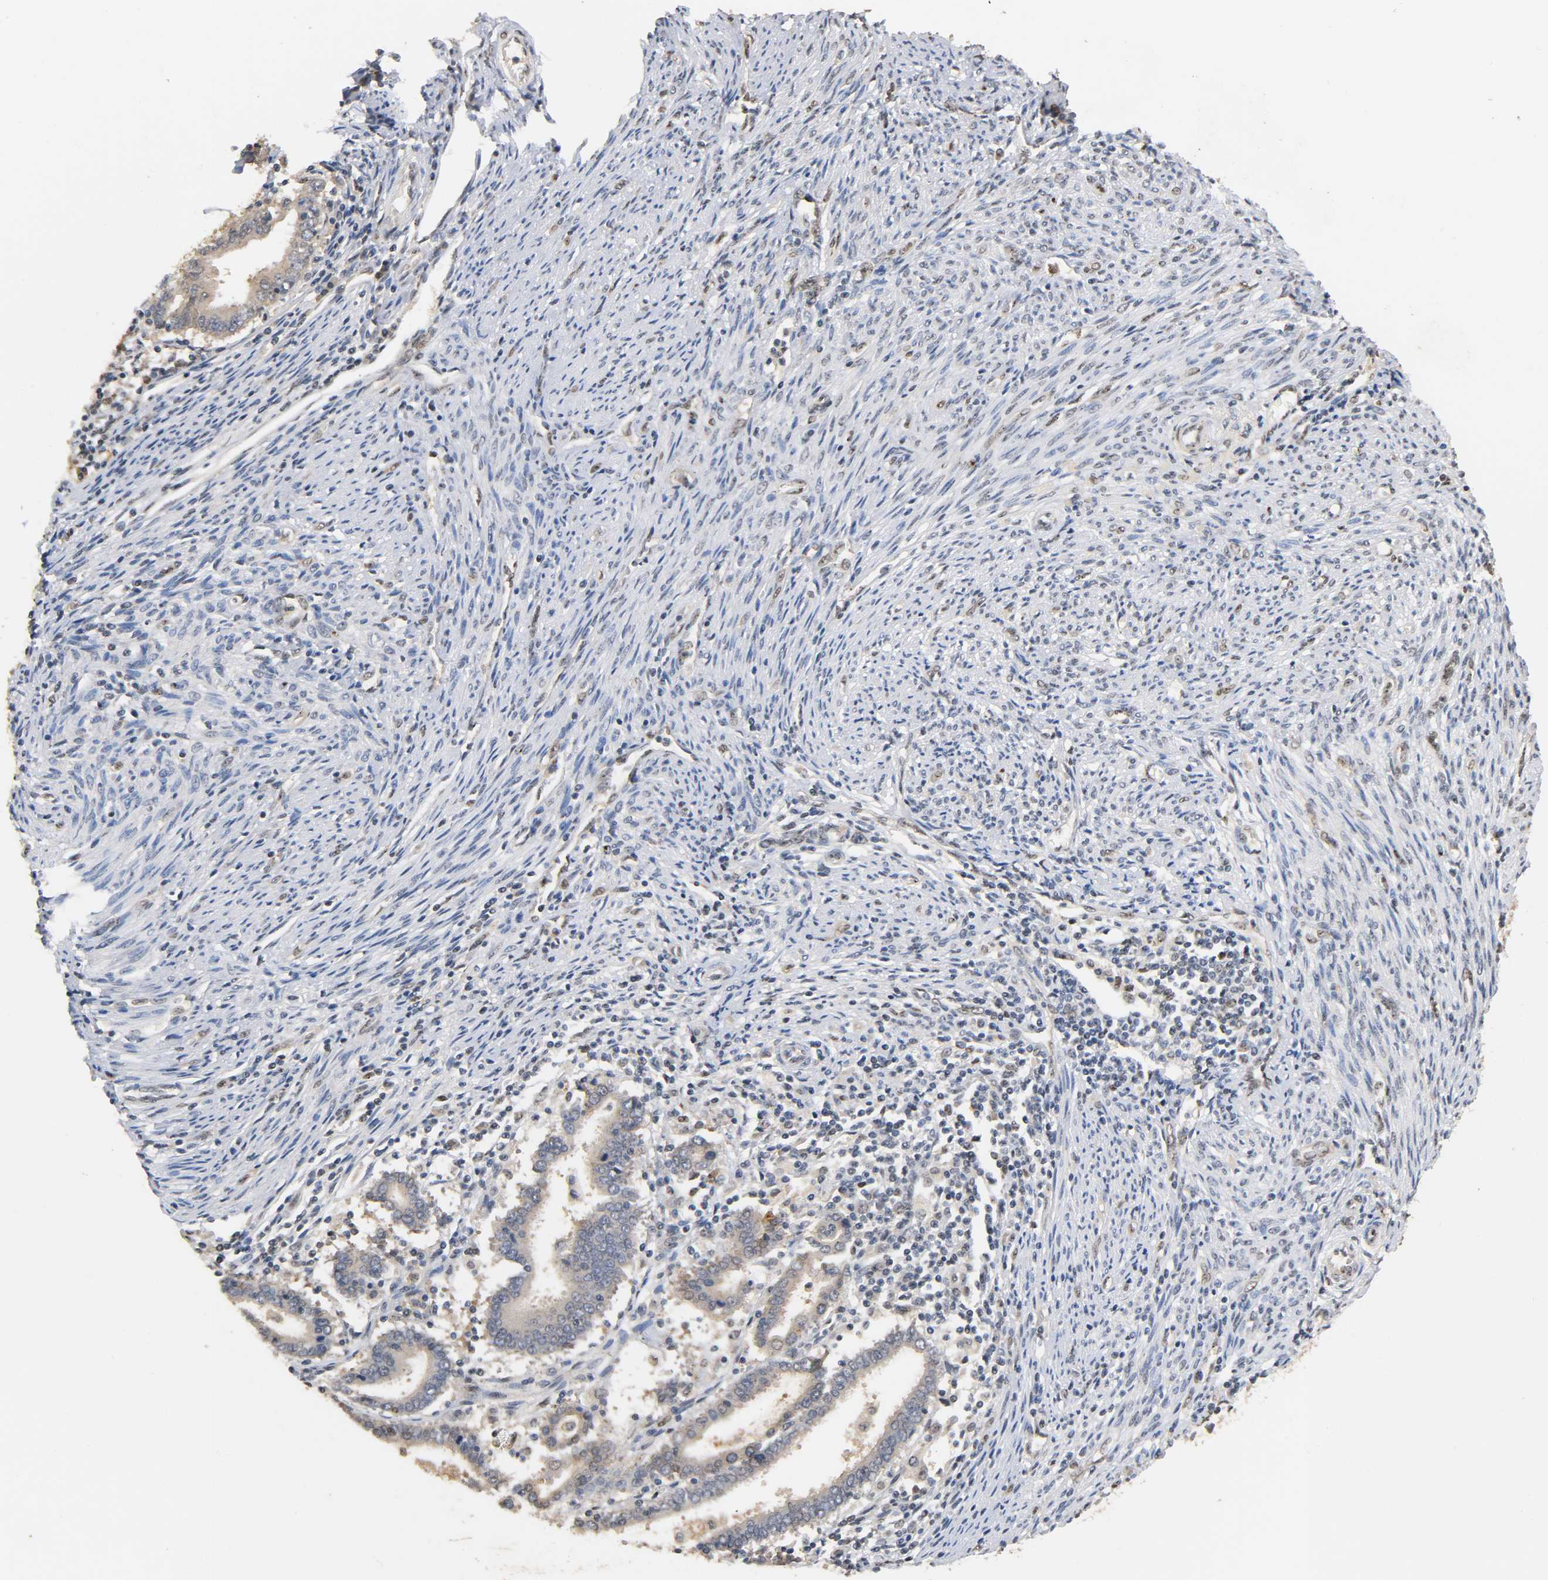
{"staining": {"intensity": "weak", "quantity": "25%-75%", "location": "cytoplasmic/membranous,nuclear"}, "tissue": "endometrial cancer", "cell_type": "Tumor cells", "image_type": "cancer", "snomed": [{"axis": "morphology", "description": "Adenocarcinoma, NOS"}, {"axis": "topography", "description": "Uterus"}], "caption": "An image of human endometrial cancer (adenocarcinoma) stained for a protein reveals weak cytoplasmic/membranous and nuclear brown staining in tumor cells.", "gene": "UBC", "patient": {"sex": "female", "age": 83}}